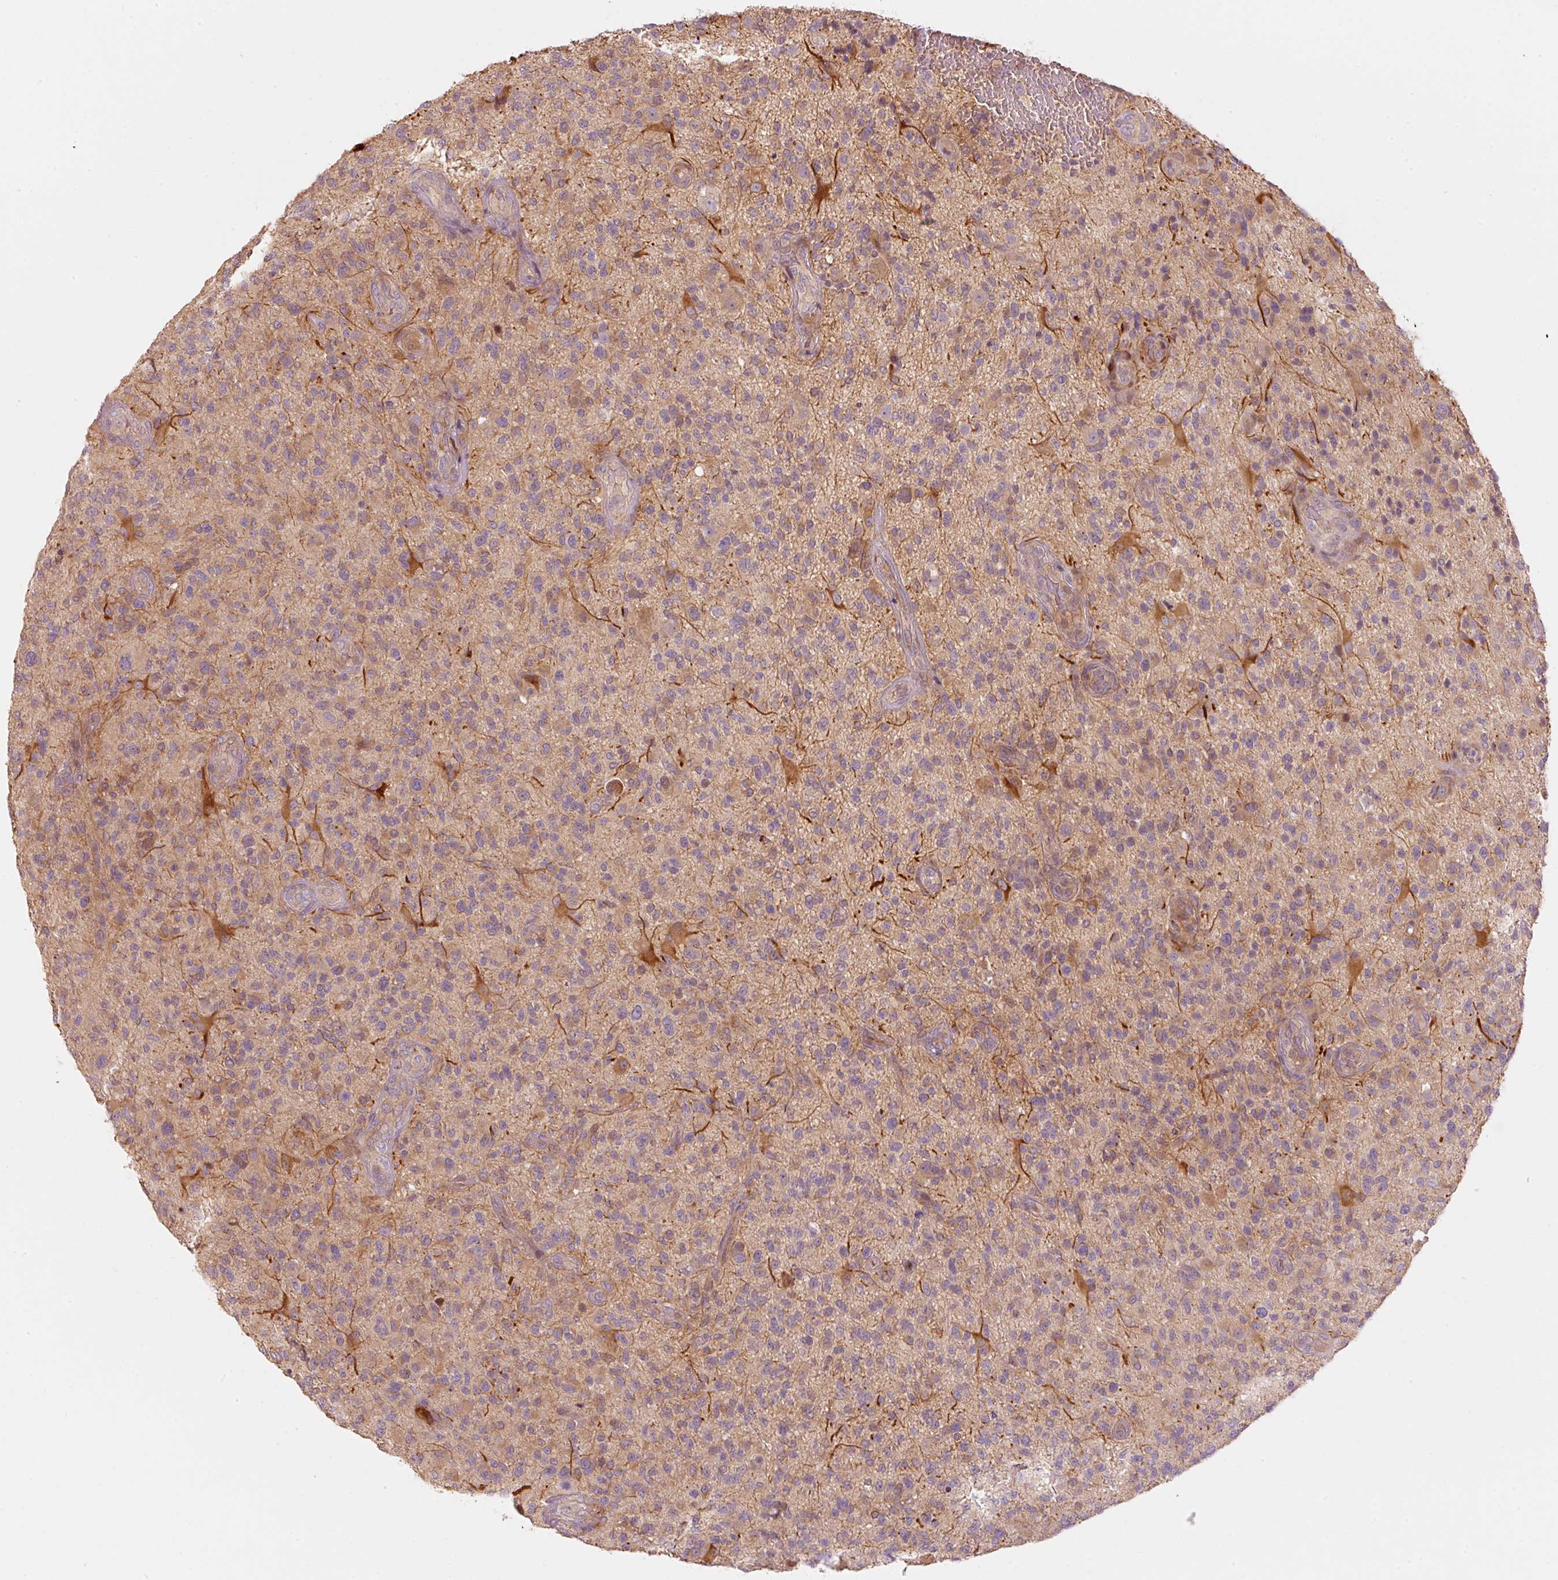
{"staining": {"intensity": "weak", "quantity": "25%-75%", "location": "cytoplasmic/membranous"}, "tissue": "glioma", "cell_type": "Tumor cells", "image_type": "cancer", "snomed": [{"axis": "morphology", "description": "Glioma, malignant, High grade"}, {"axis": "topography", "description": "Brain"}], "caption": "An image showing weak cytoplasmic/membranous staining in about 25%-75% of tumor cells in malignant glioma (high-grade), as visualized by brown immunohistochemical staining.", "gene": "MAP10", "patient": {"sex": "male", "age": 47}}